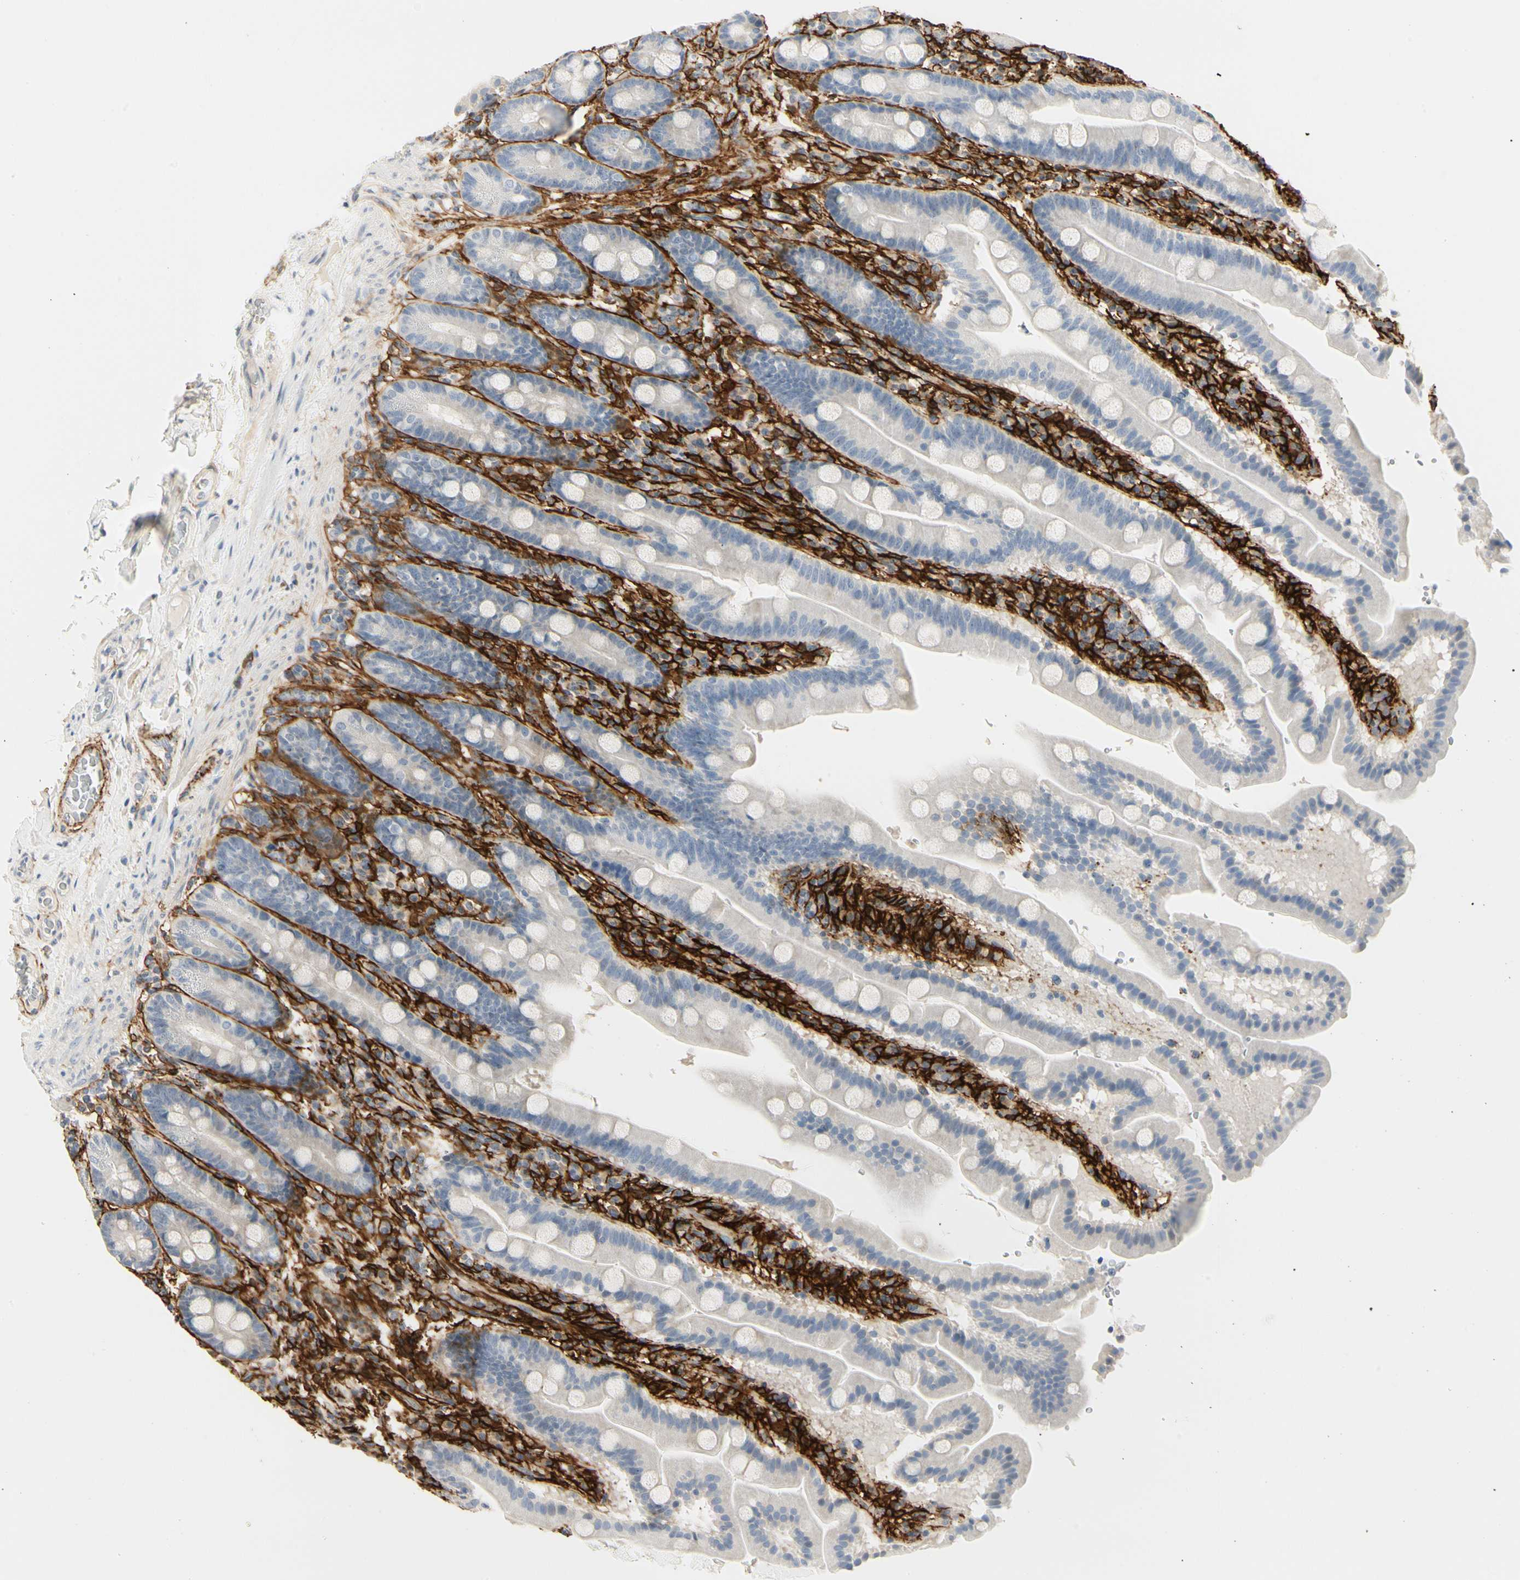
{"staining": {"intensity": "negative", "quantity": "none", "location": "none"}, "tissue": "duodenum", "cell_type": "Glandular cells", "image_type": "normal", "snomed": [{"axis": "morphology", "description": "Normal tissue, NOS"}, {"axis": "topography", "description": "Duodenum"}], "caption": "Immunohistochemistry of normal duodenum exhibits no positivity in glandular cells. The staining was performed using DAB to visualize the protein expression in brown, while the nuclei were stained in blue with hematoxylin (Magnification: 20x).", "gene": "GGT5", "patient": {"sex": "male", "age": 50}}